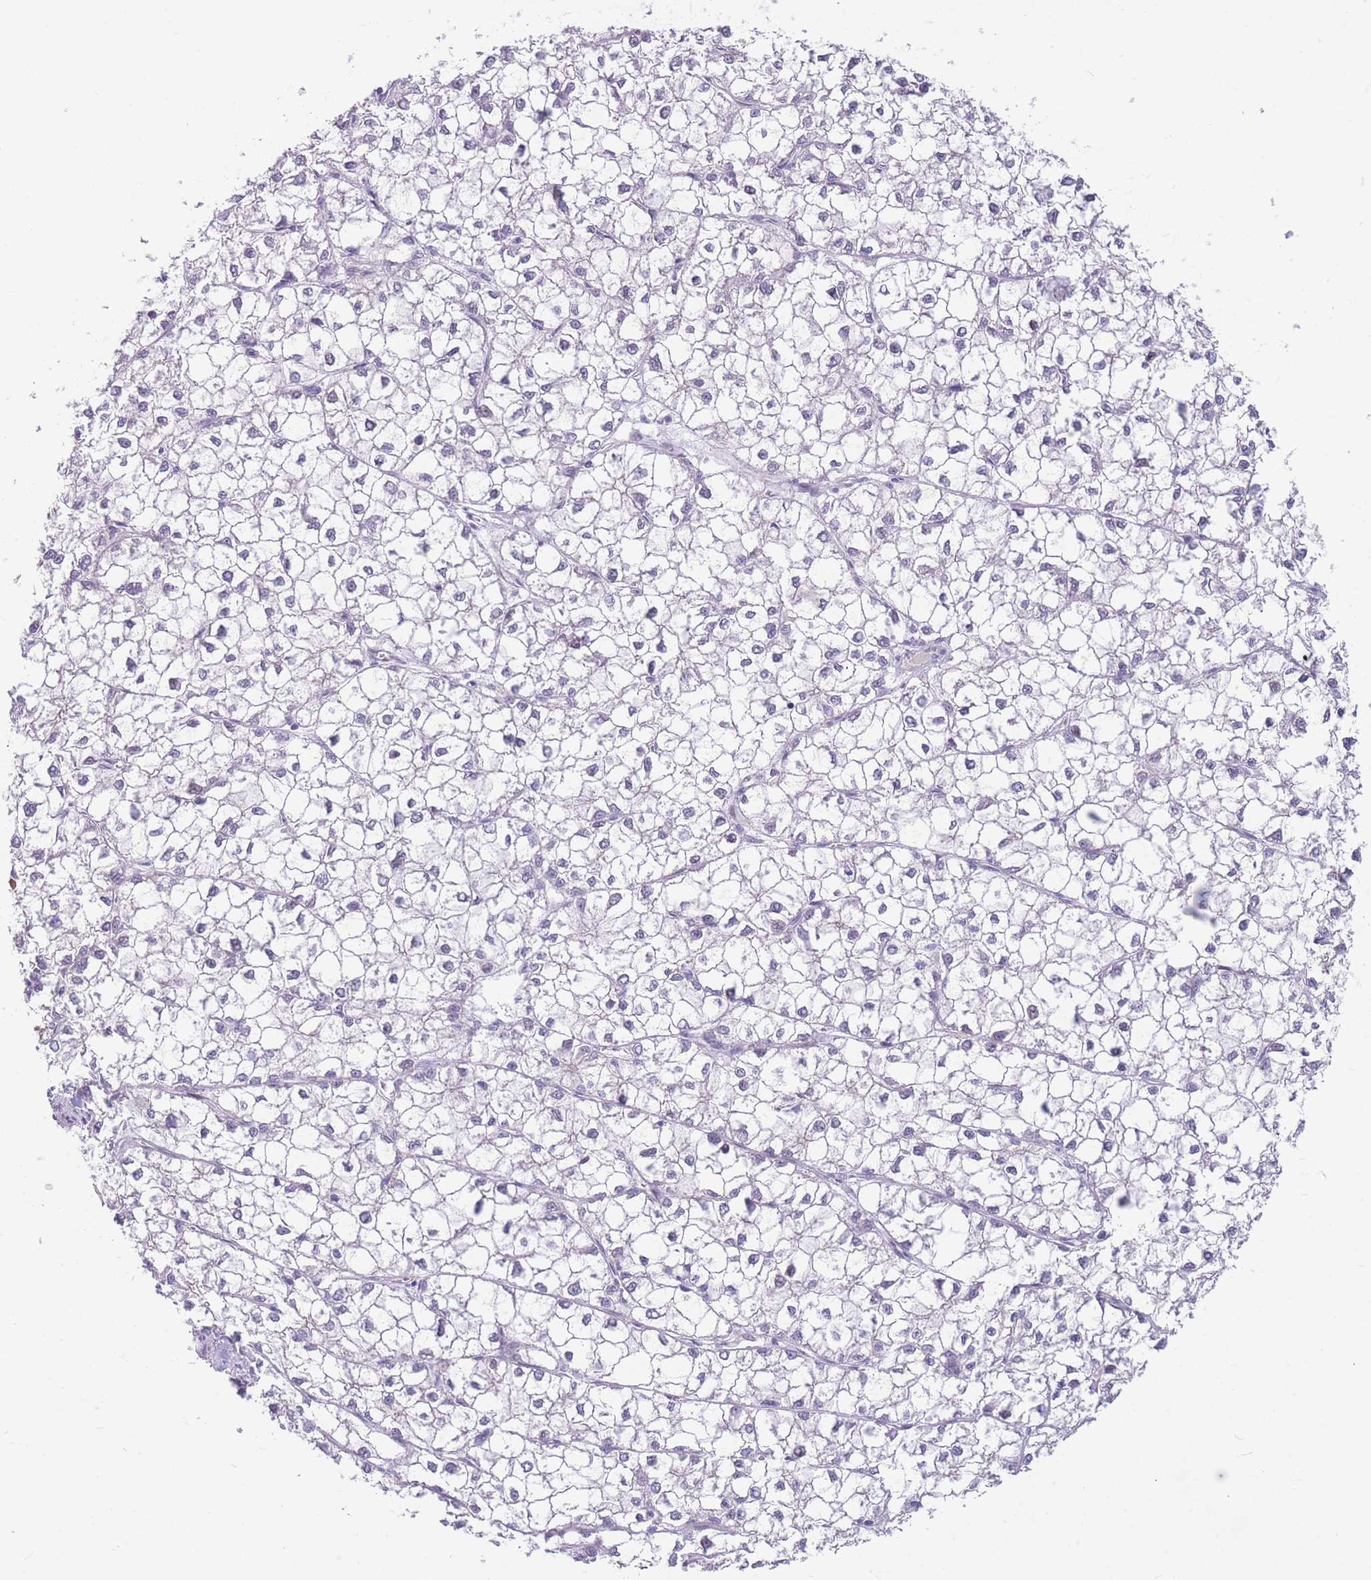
{"staining": {"intensity": "negative", "quantity": "none", "location": "none"}, "tissue": "liver cancer", "cell_type": "Tumor cells", "image_type": "cancer", "snomed": [{"axis": "morphology", "description": "Carcinoma, Hepatocellular, NOS"}, {"axis": "topography", "description": "Liver"}], "caption": "Human liver hepatocellular carcinoma stained for a protein using immunohistochemistry (IHC) demonstrates no positivity in tumor cells.", "gene": "SHCBP1", "patient": {"sex": "female", "age": 43}}